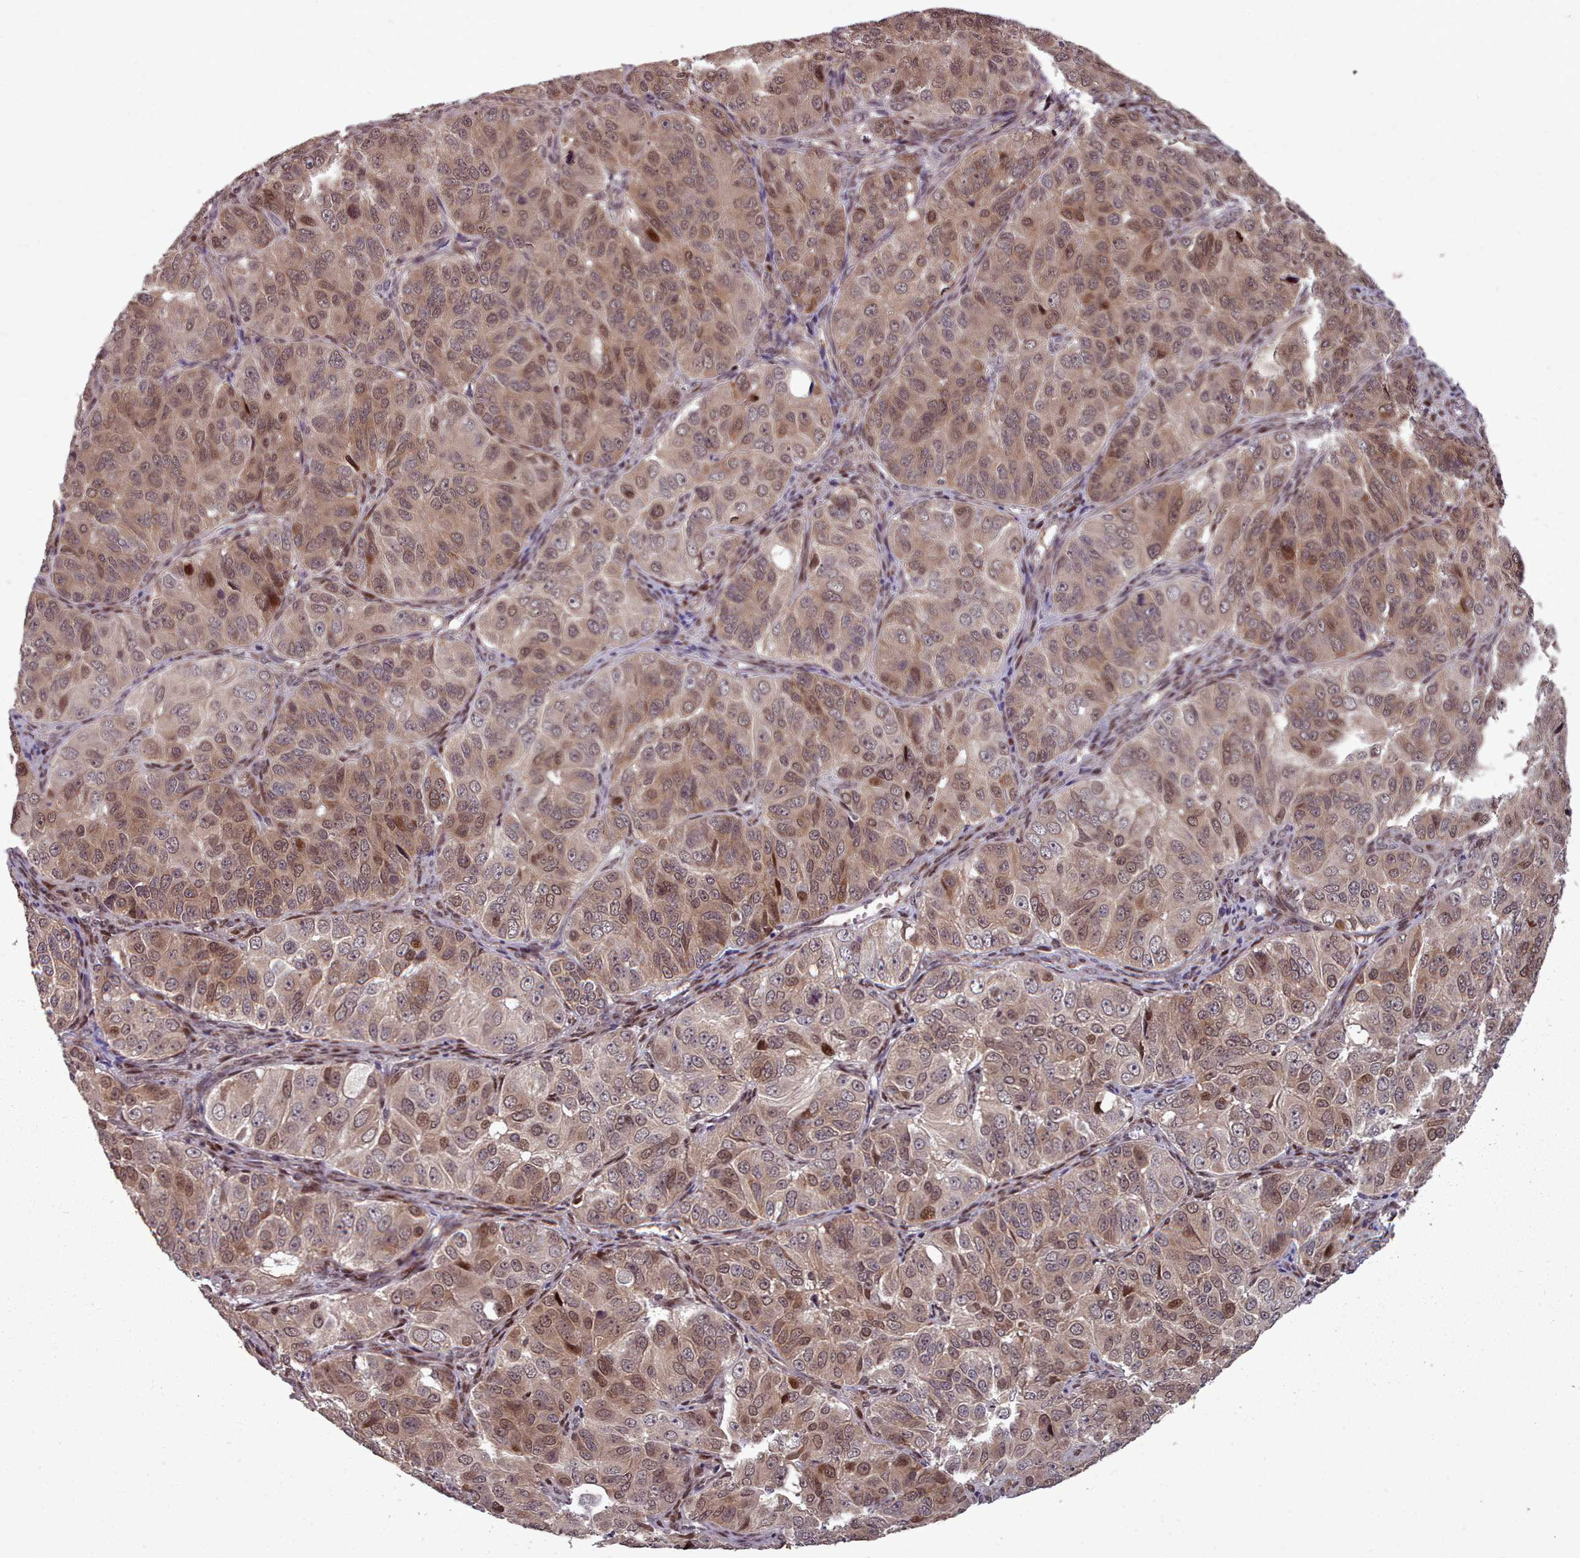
{"staining": {"intensity": "moderate", "quantity": ">75%", "location": "cytoplasmic/membranous,nuclear"}, "tissue": "ovarian cancer", "cell_type": "Tumor cells", "image_type": "cancer", "snomed": [{"axis": "morphology", "description": "Carcinoma, endometroid"}, {"axis": "topography", "description": "Ovary"}], "caption": "Immunohistochemical staining of human endometroid carcinoma (ovarian) shows medium levels of moderate cytoplasmic/membranous and nuclear protein staining in about >75% of tumor cells.", "gene": "ENSA", "patient": {"sex": "female", "age": 51}}